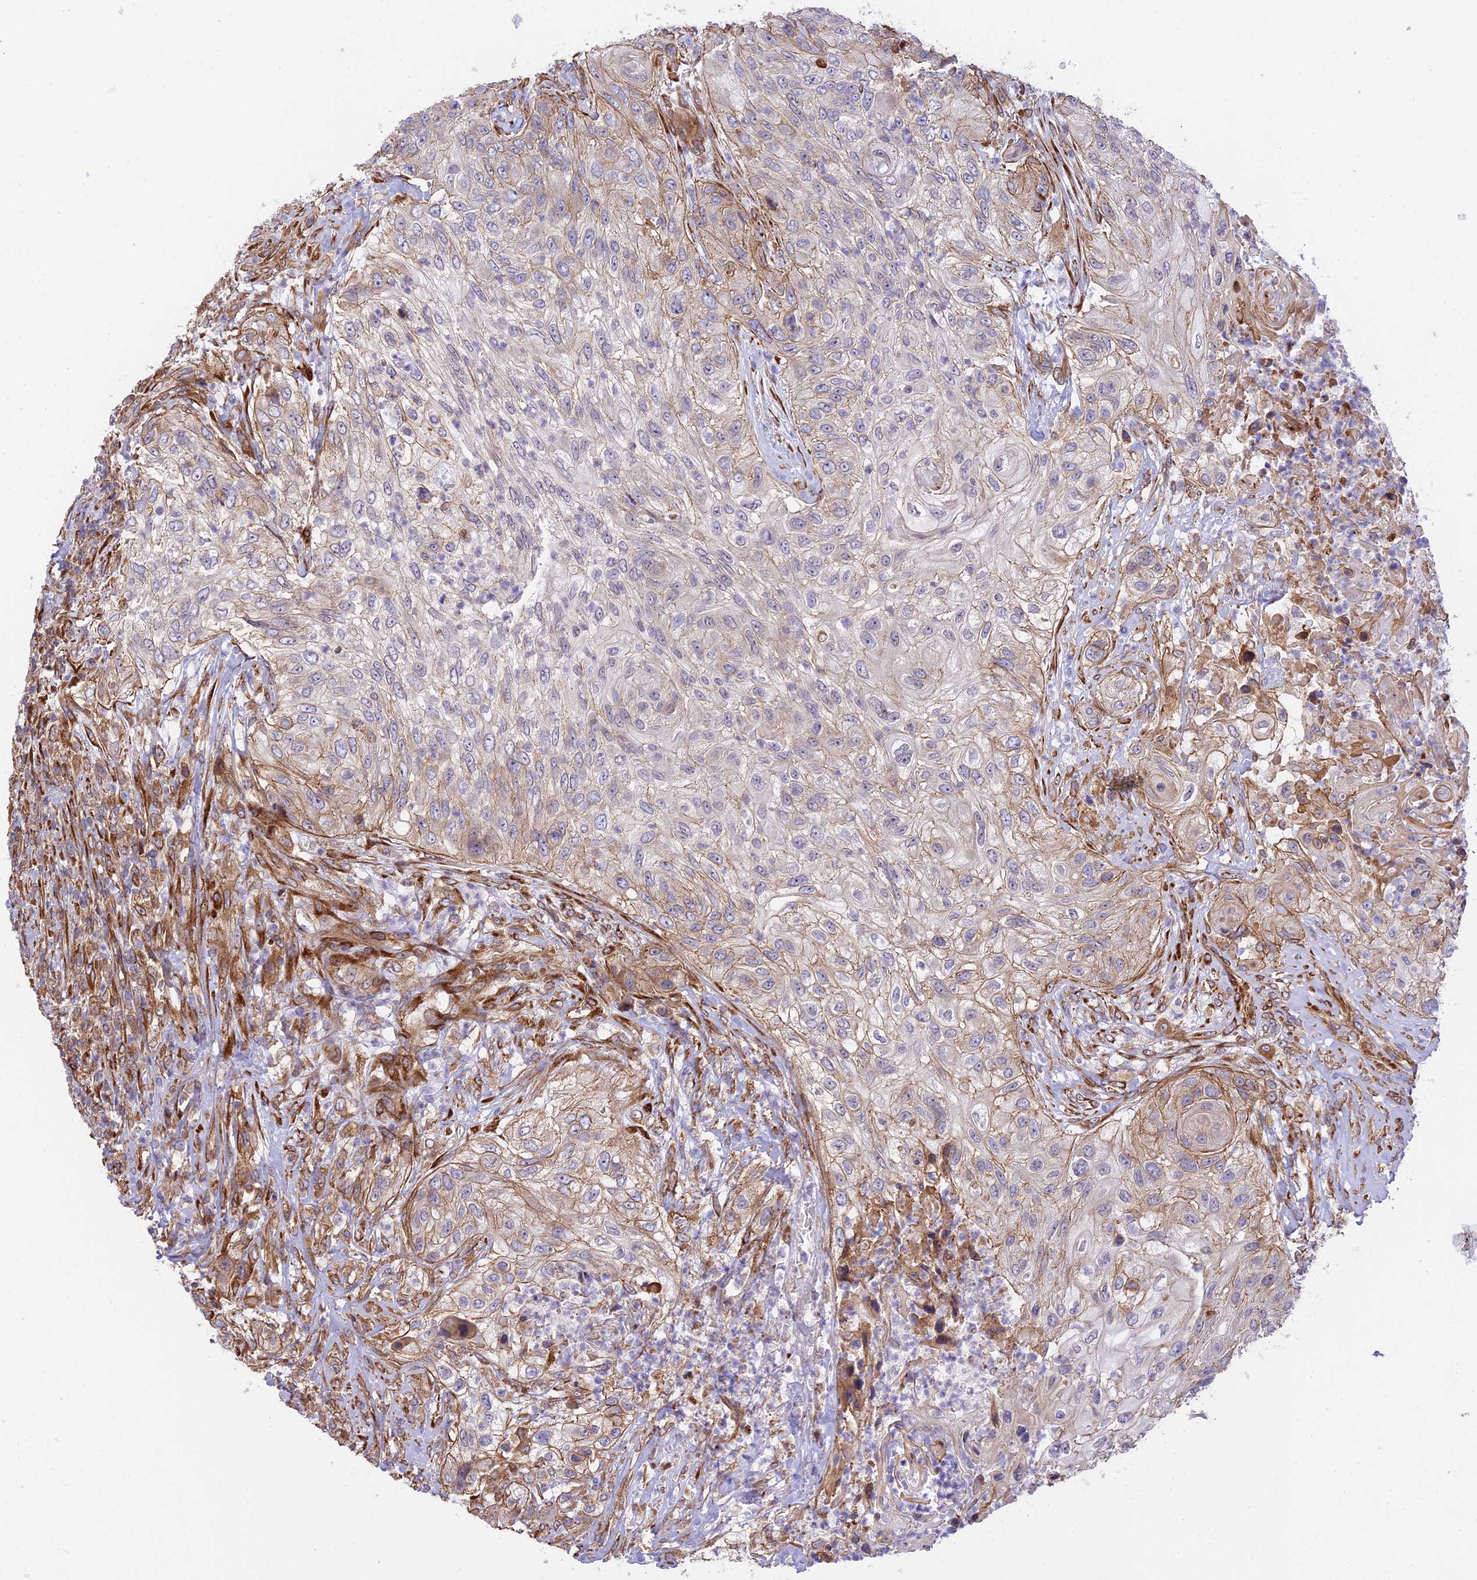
{"staining": {"intensity": "weak", "quantity": "<25%", "location": "cytoplasmic/membranous"}, "tissue": "urothelial cancer", "cell_type": "Tumor cells", "image_type": "cancer", "snomed": [{"axis": "morphology", "description": "Urothelial carcinoma, High grade"}, {"axis": "topography", "description": "Urinary bladder"}], "caption": "Histopathology image shows no significant protein expression in tumor cells of high-grade urothelial carcinoma.", "gene": "EXOC3L4", "patient": {"sex": "female", "age": 60}}